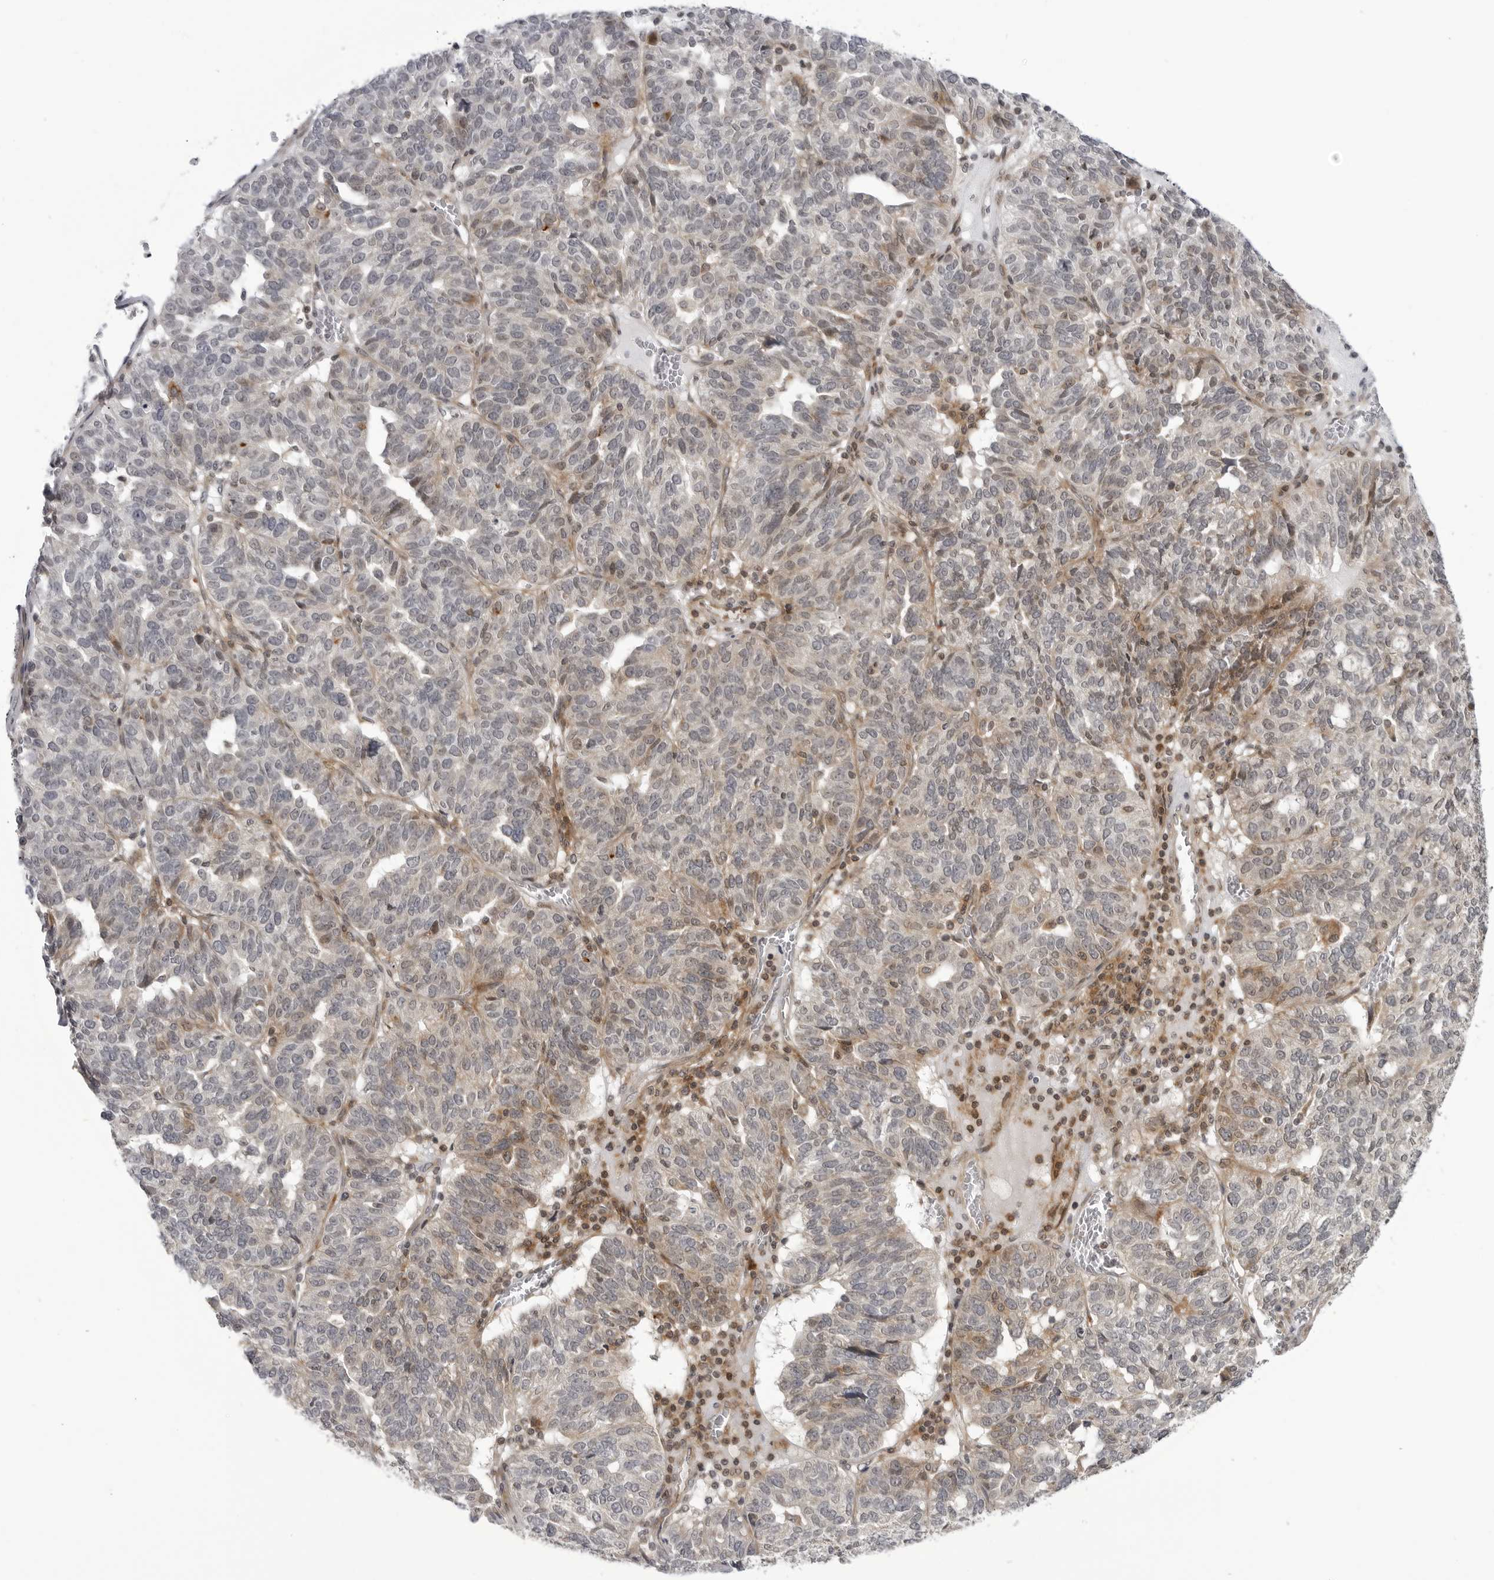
{"staining": {"intensity": "weak", "quantity": "<25%", "location": "cytoplasmic/membranous"}, "tissue": "ovarian cancer", "cell_type": "Tumor cells", "image_type": "cancer", "snomed": [{"axis": "morphology", "description": "Cystadenocarcinoma, serous, NOS"}, {"axis": "topography", "description": "Ovary"}], "caption": "Tumor cells show no significant protein expression in ovarian serous cystadenocarcinoma.", "gene": "ADAMTS5", "patient": {"sex": "female", "age": 59}}